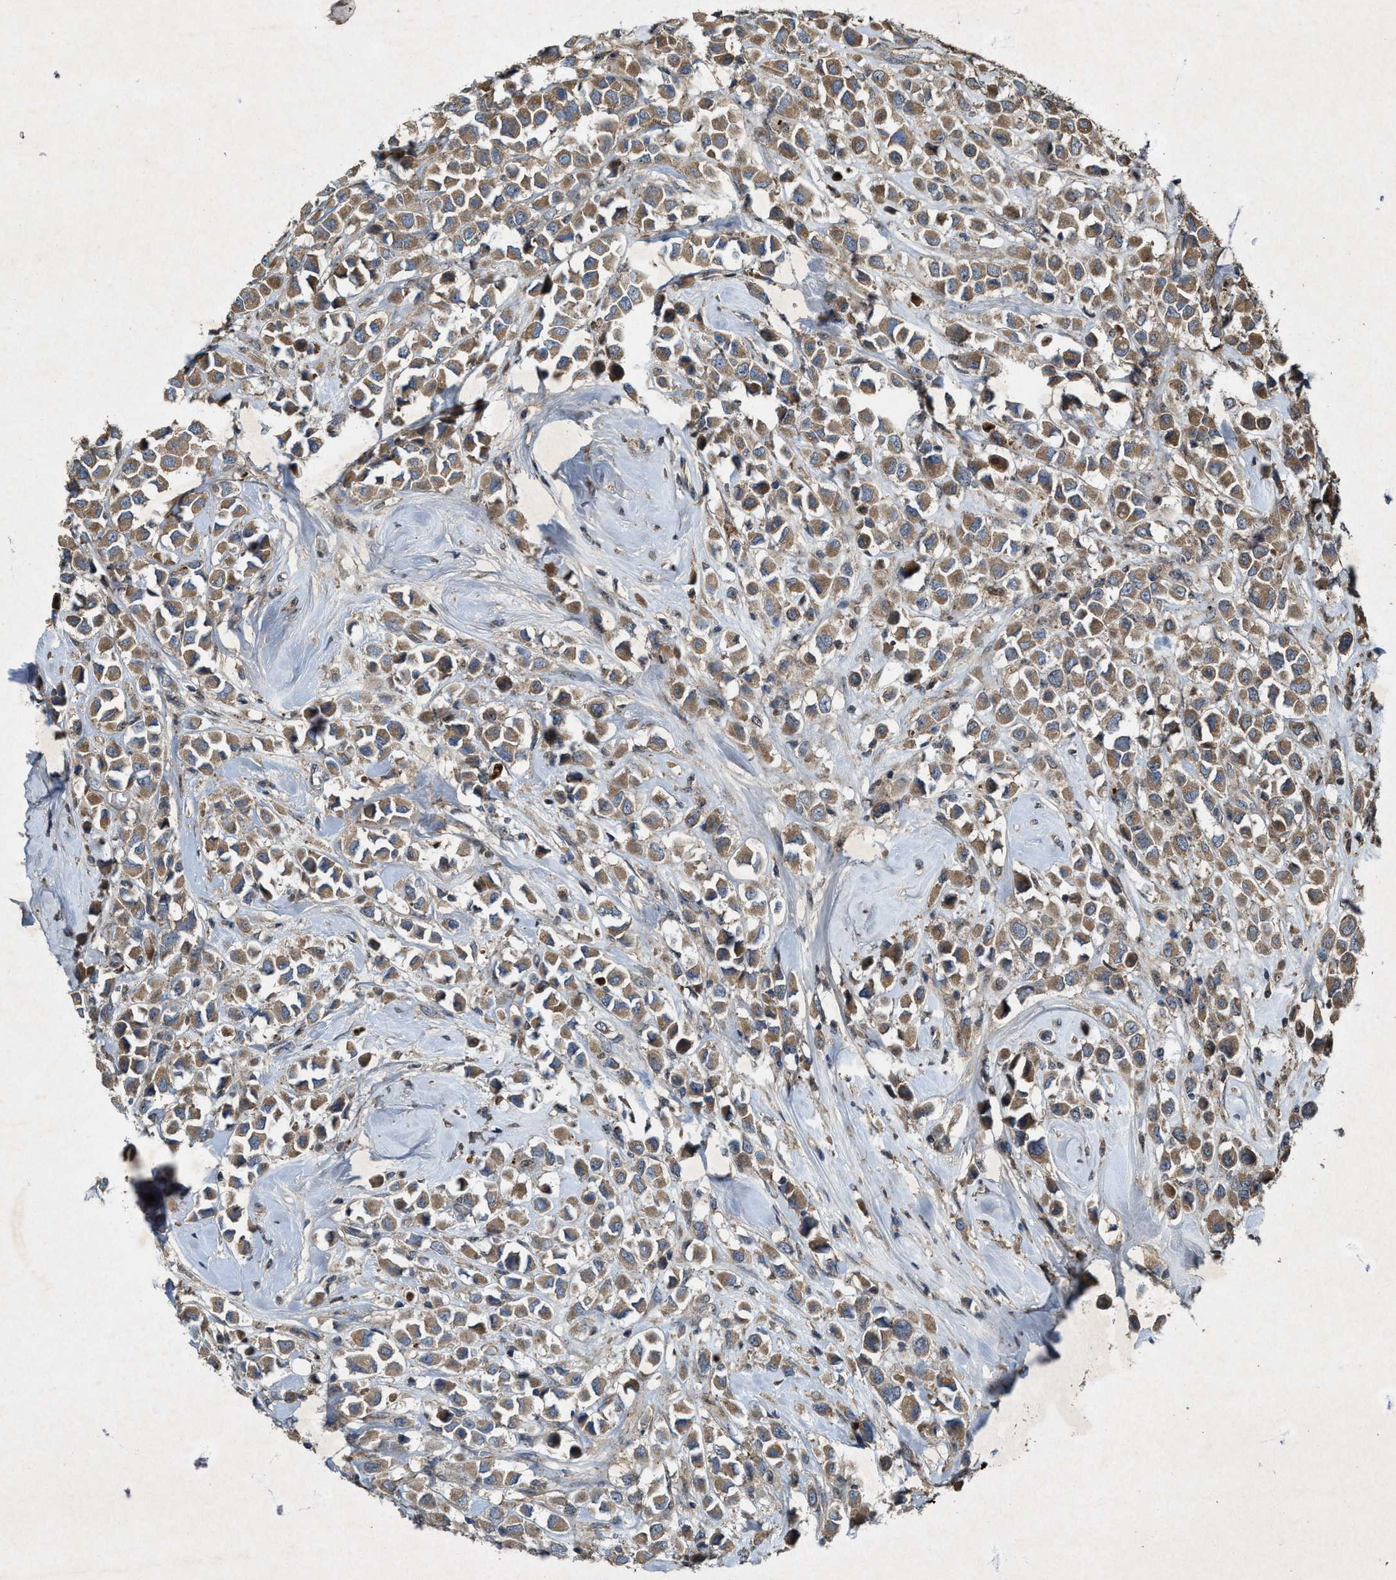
{"staining": {"intensity": "moderate", "quantity": ">75%", "location": "cytoplasmic/membranous"}, "tissue": "breast cancer", "cell_type": "Tumor cells", "image_type": "cancer", "snomed": [{"axis": "morphology", "description": "Duct carcinoma"}, {"axis": "topography", "description": "Breast"}], "caption": "An image of human breast cancer stained for a protein displays moderate cytoplasmic/membranous brown staining in tumor cells.", "gene": "PDP2", "patient": {"sex": "female", "age": 61}}